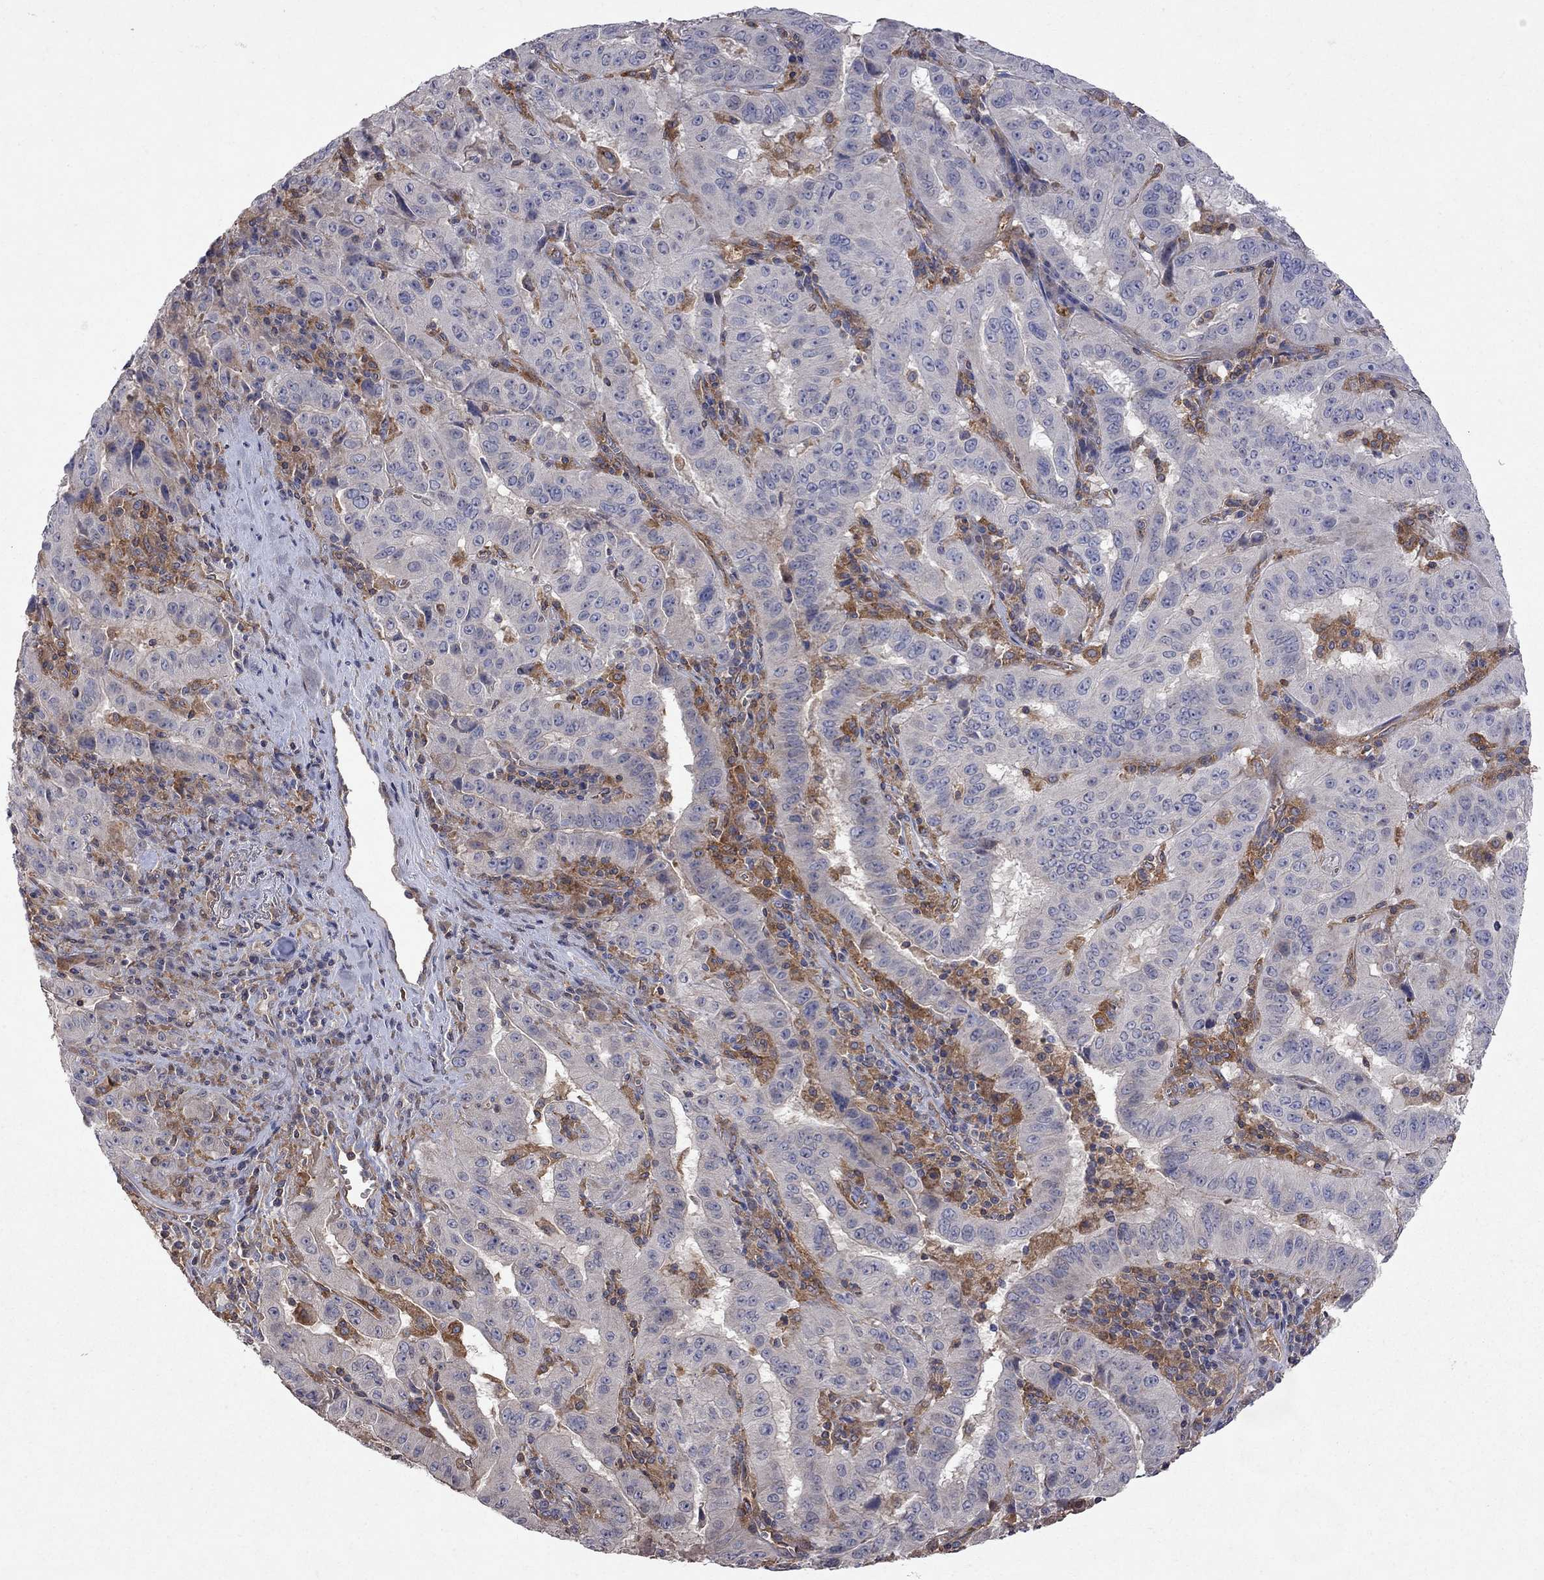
{"staining": {"intensity": "negative", "quantity": "none", "location": "none"}, "tissue": "pancreatic cancer", "cell_type": "Tumor cells", "image_type": "cancer", "snomed": [{"axis": "morphology", "description": "Adenocarcinoma, NOS"}, {"axis": "topography", "description": "Pancreas"}], "caption": "This is an immunohistochemistry (IHC) micrograph of human pancreatic cancer. There is no positivity in tumor cells.", "gene": "ABI3", "patient": {"sex": "male", "age": 63}}